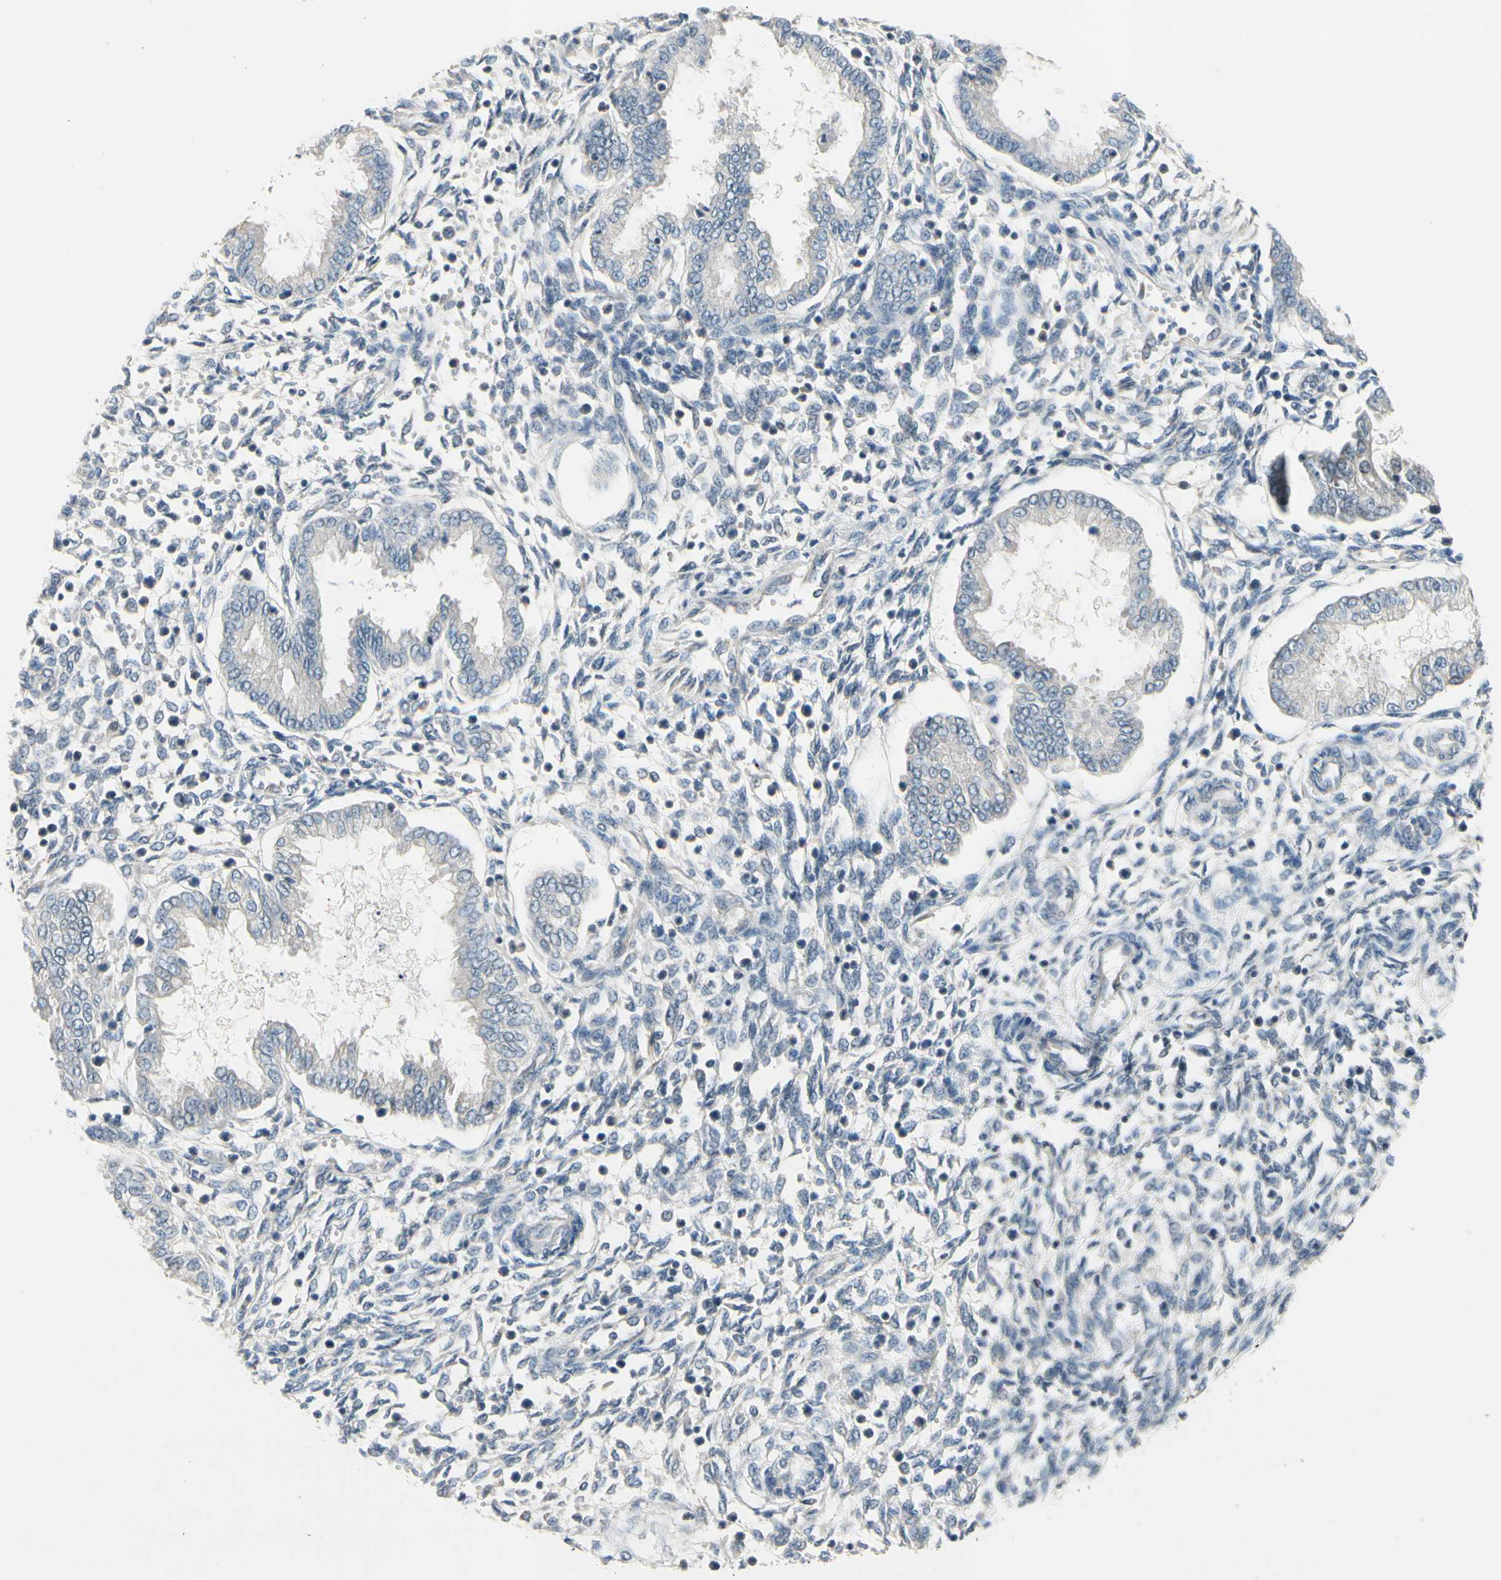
{"staining": {"intensity": "negative", "quantity": "none", "location": "none"}, "tissue": "endometrium", "cell_type": "Cells in endometrial stroma", "image_type": "normal", "snomed": [{"axis": "morphology", "description": "Normal tissue, NOS"}, {"axis": "topography", "description": "Endometrium"}], "caption": "This photomicrograph is of benign endometrium stained with immunohistochemistry to label a protein in brown with the nuclei are counter-stained blue. There is no expression in cells in endometrial stroma.", "gene": "PIP5K1B", "patient": {"sex": "female", "age": 33}}